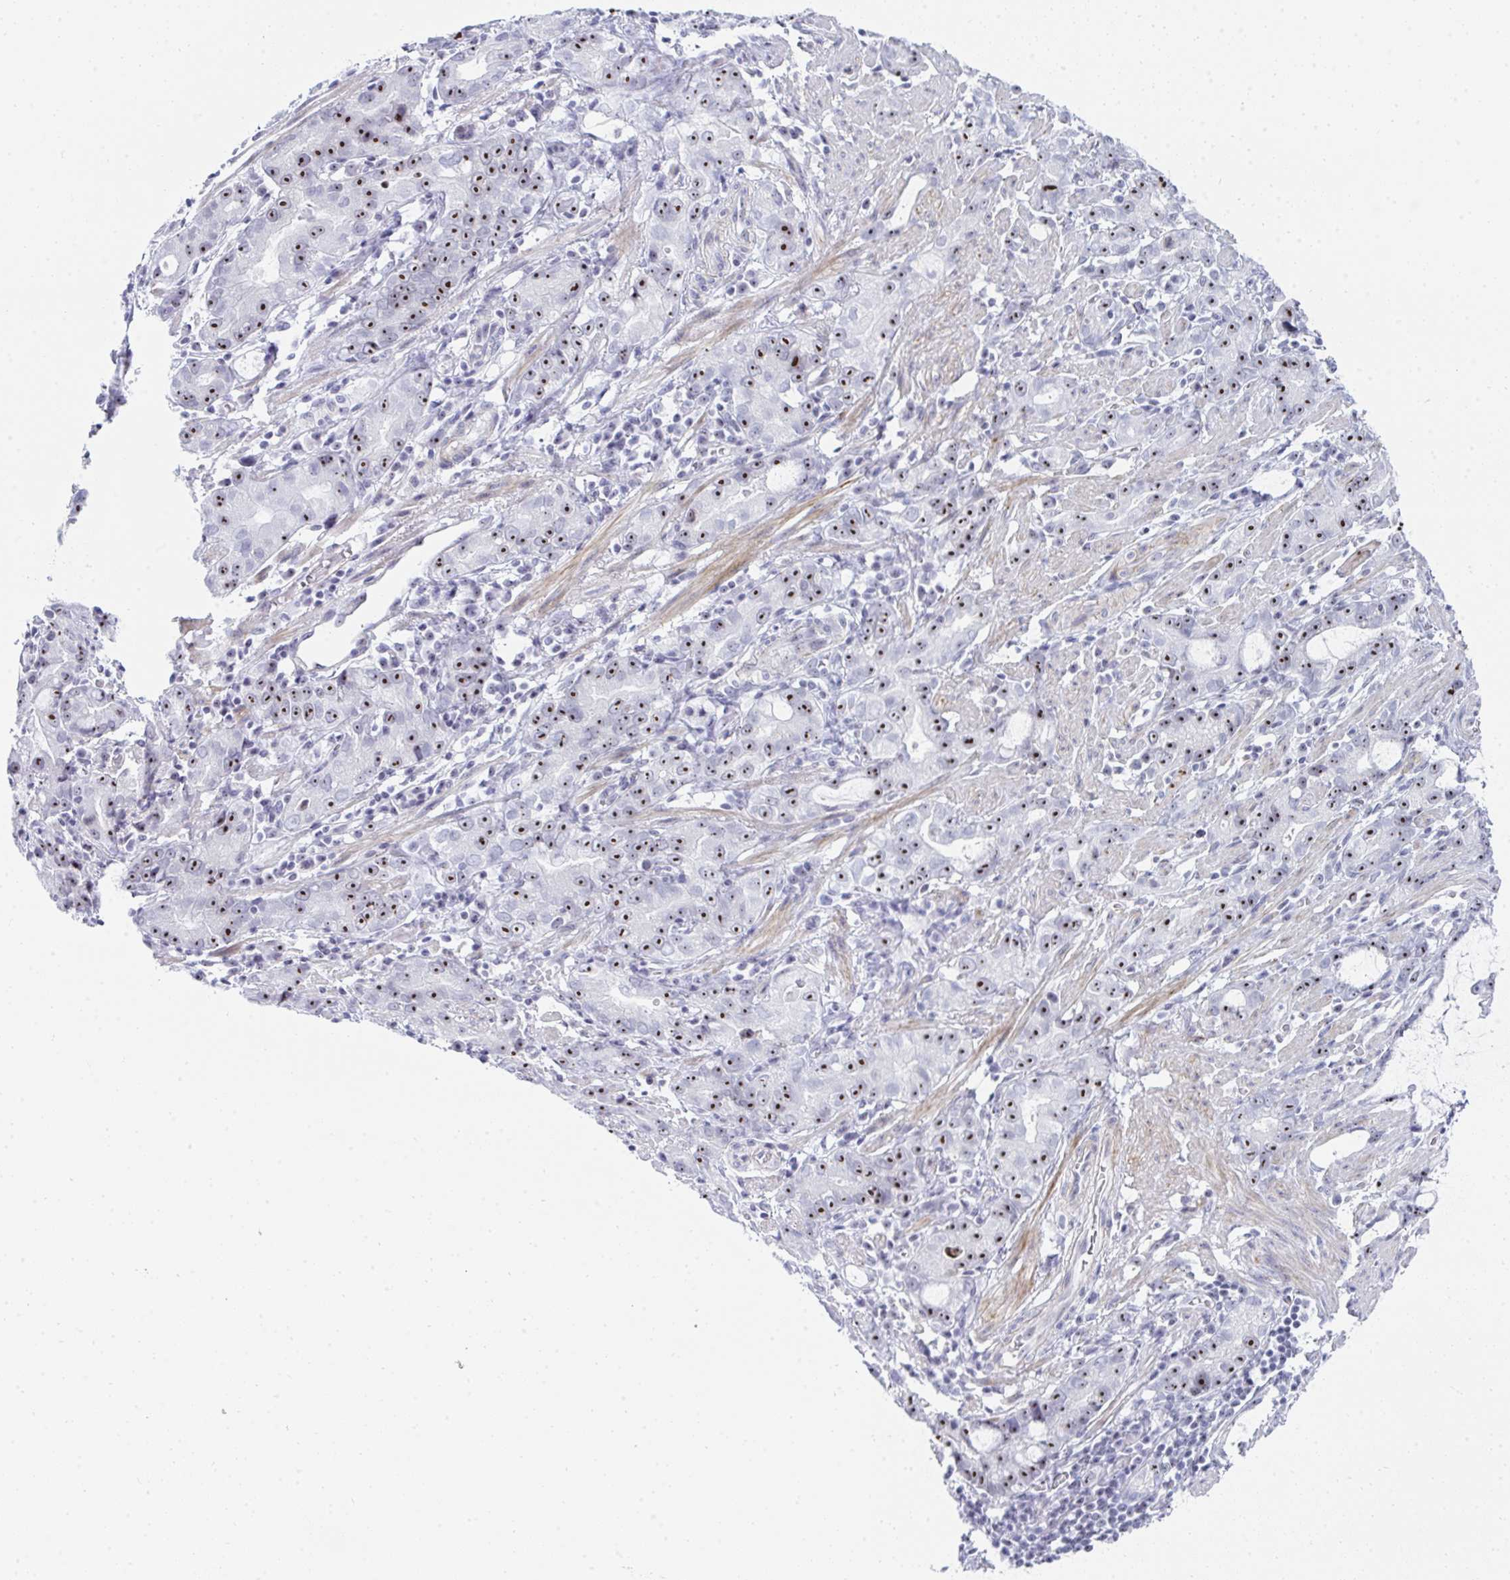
{"staining": {"intensity": "strong", "quantity": ">75%", "location": "nuclear"}, "tissue": "stomach cancer", "cell_type": "Tumor cells", "image_type": "cancer", "snomed": [{"axis": "morphology", "description": "Adenocarcinoma, NOS"}, {"axis": "topography", "description": "Stomach"}], "caption": "Protein positivity by IHC shows strong nuclear staining in about >75% of tumor cells in stomach cancer (adenocarcinoma). (Brightfield microscopy of DAB IHC at high magnification).", "gene": "NOP10", "patient": {"sex": "male", "age": 55}}